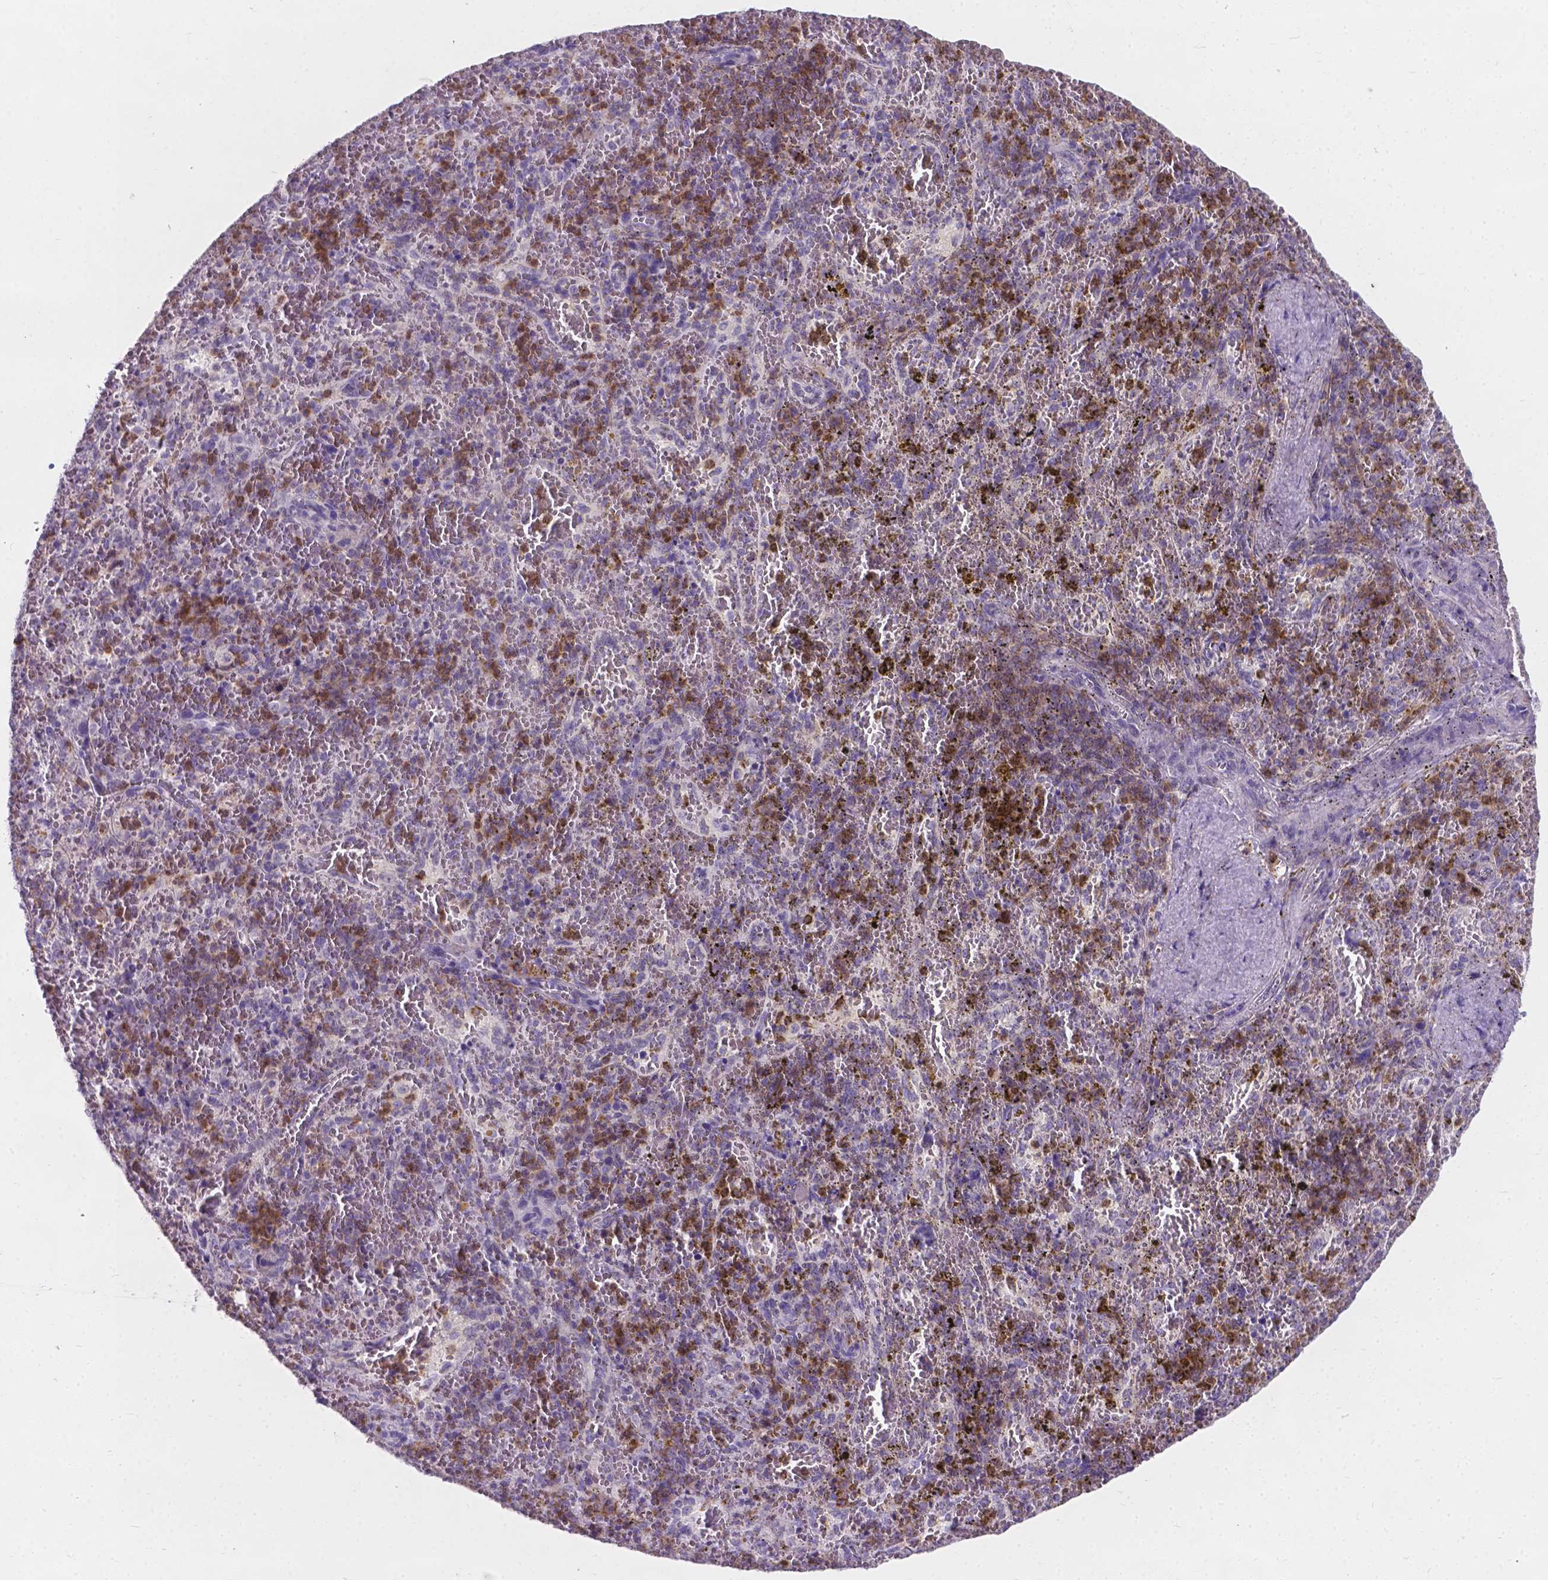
{"staining": {"intensity": "weak", "quantity": "25%-75%", "location": "cytoplasmic/membranous"}, "tissue": "spleen", "cell_type": "Cells in red pulp", "image_type": "normal", "snomed": [{"axis": "morphology", "description": "Normal tissue, NOS"}, {"axis": "topography", "description": "Spleen"}], "caption": "Spleen stained with DAB (3,3'-diaminobenzidine) IHC reveals low levels of weak cytoplasmic/membranous expression in about 25%-75% of cells in red pulp. (DAB IHC with brightfield microscopy, high magnification).", "gene": "KIAA0040", "patient": {"sex": "female", "age": 50}}